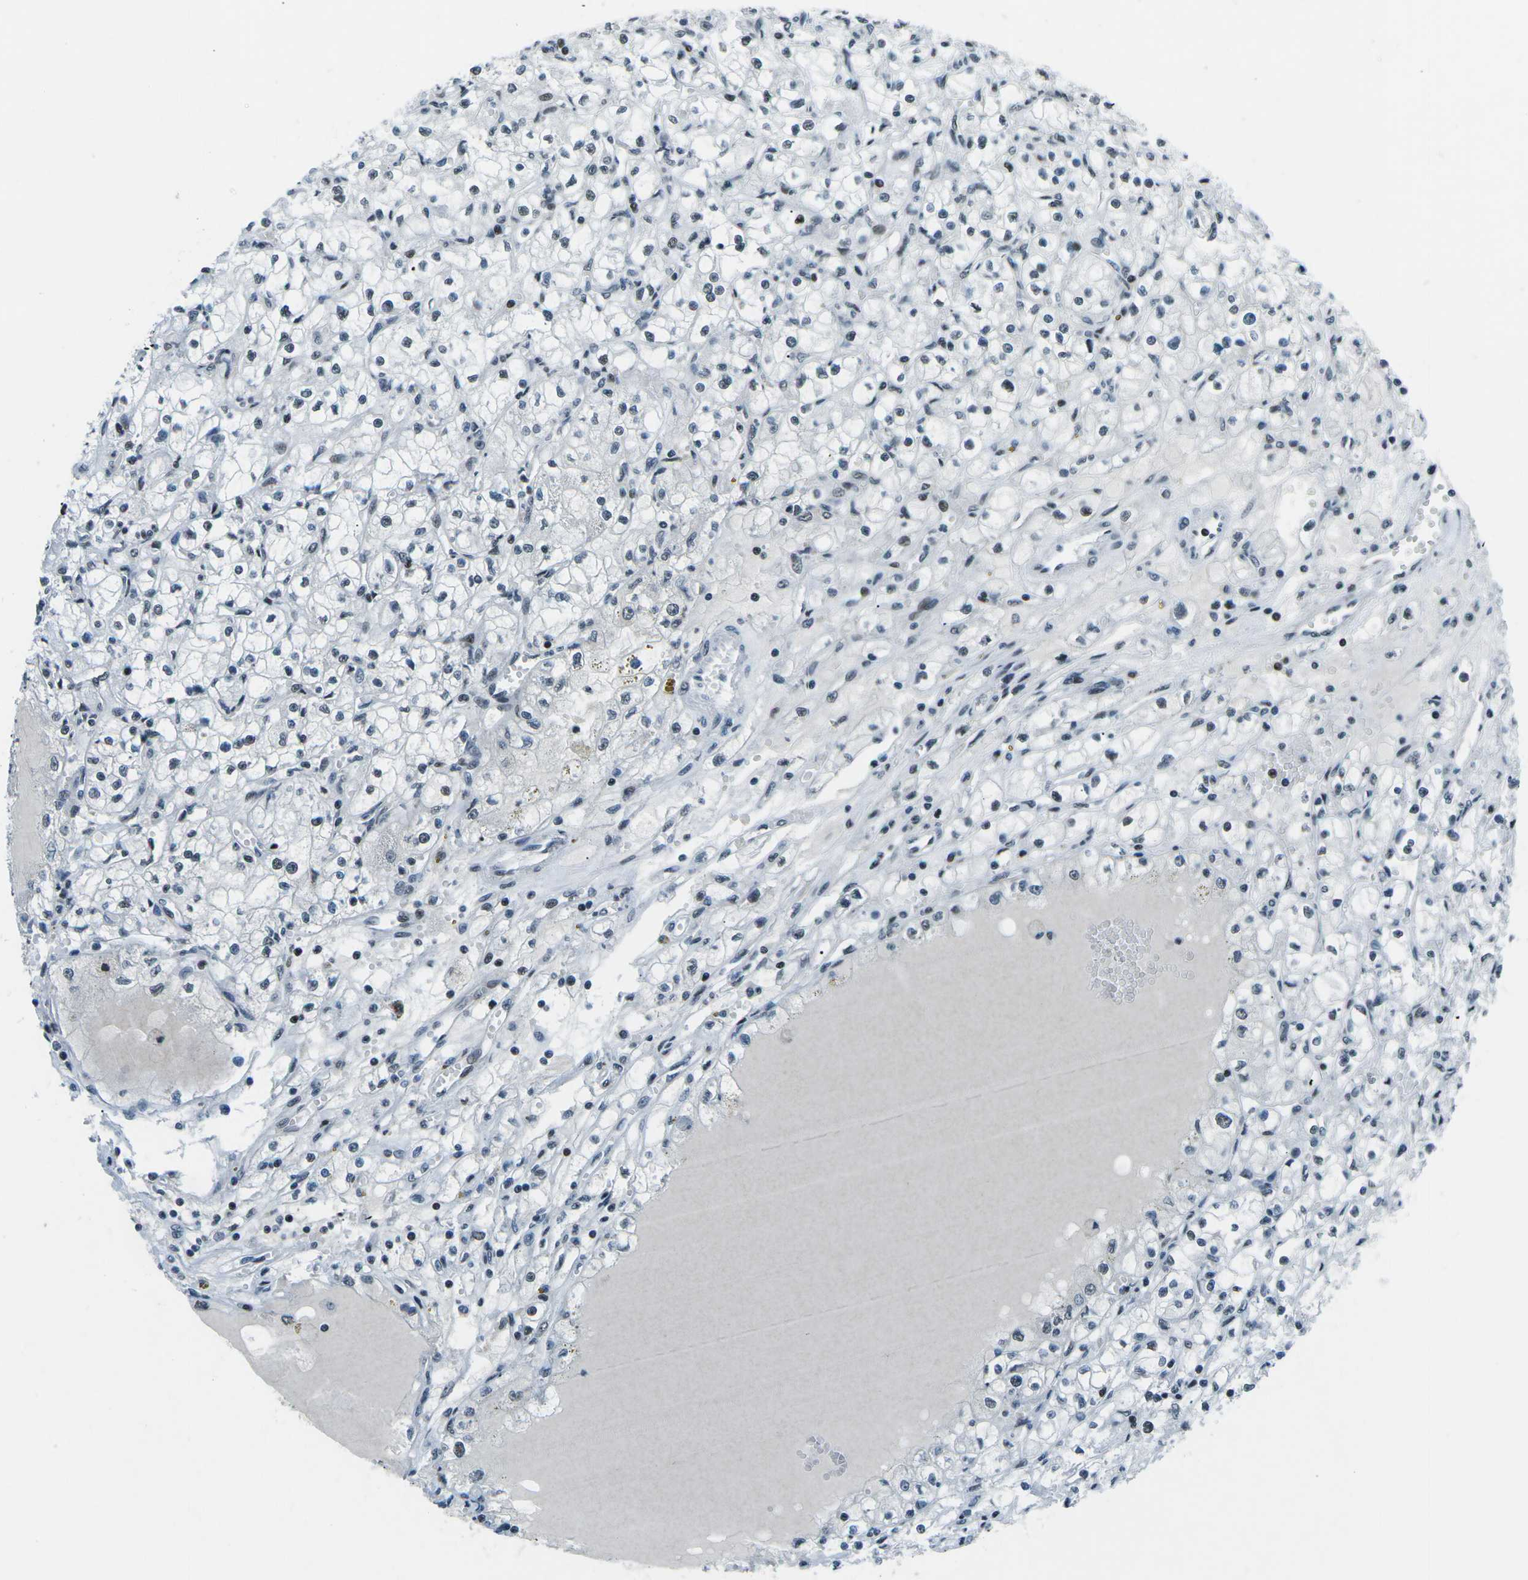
{"staining": {"intensity": "negative", "quantity": "none", "location": "none"}, "tissue": "renal cancer", "cell_type": "Tumor cells", "image_type": "cancer", "snomed": [{"axis": "morphology", "description": "Adenocarcinoma, NOS"}, {"axis": "topography", "description": "Kidney"}], "caption": "A high-resolution micrograph shows IHC staining of adenocarcinoma (renal), which demonstrates no significant staining in tumor cells. (DAB (3,3'-diaminobenzidine) immunohistochemistry with hematoxylin counter stain).", "gene": "RBL2", "patient": {"sex": "male", "age": 56}}